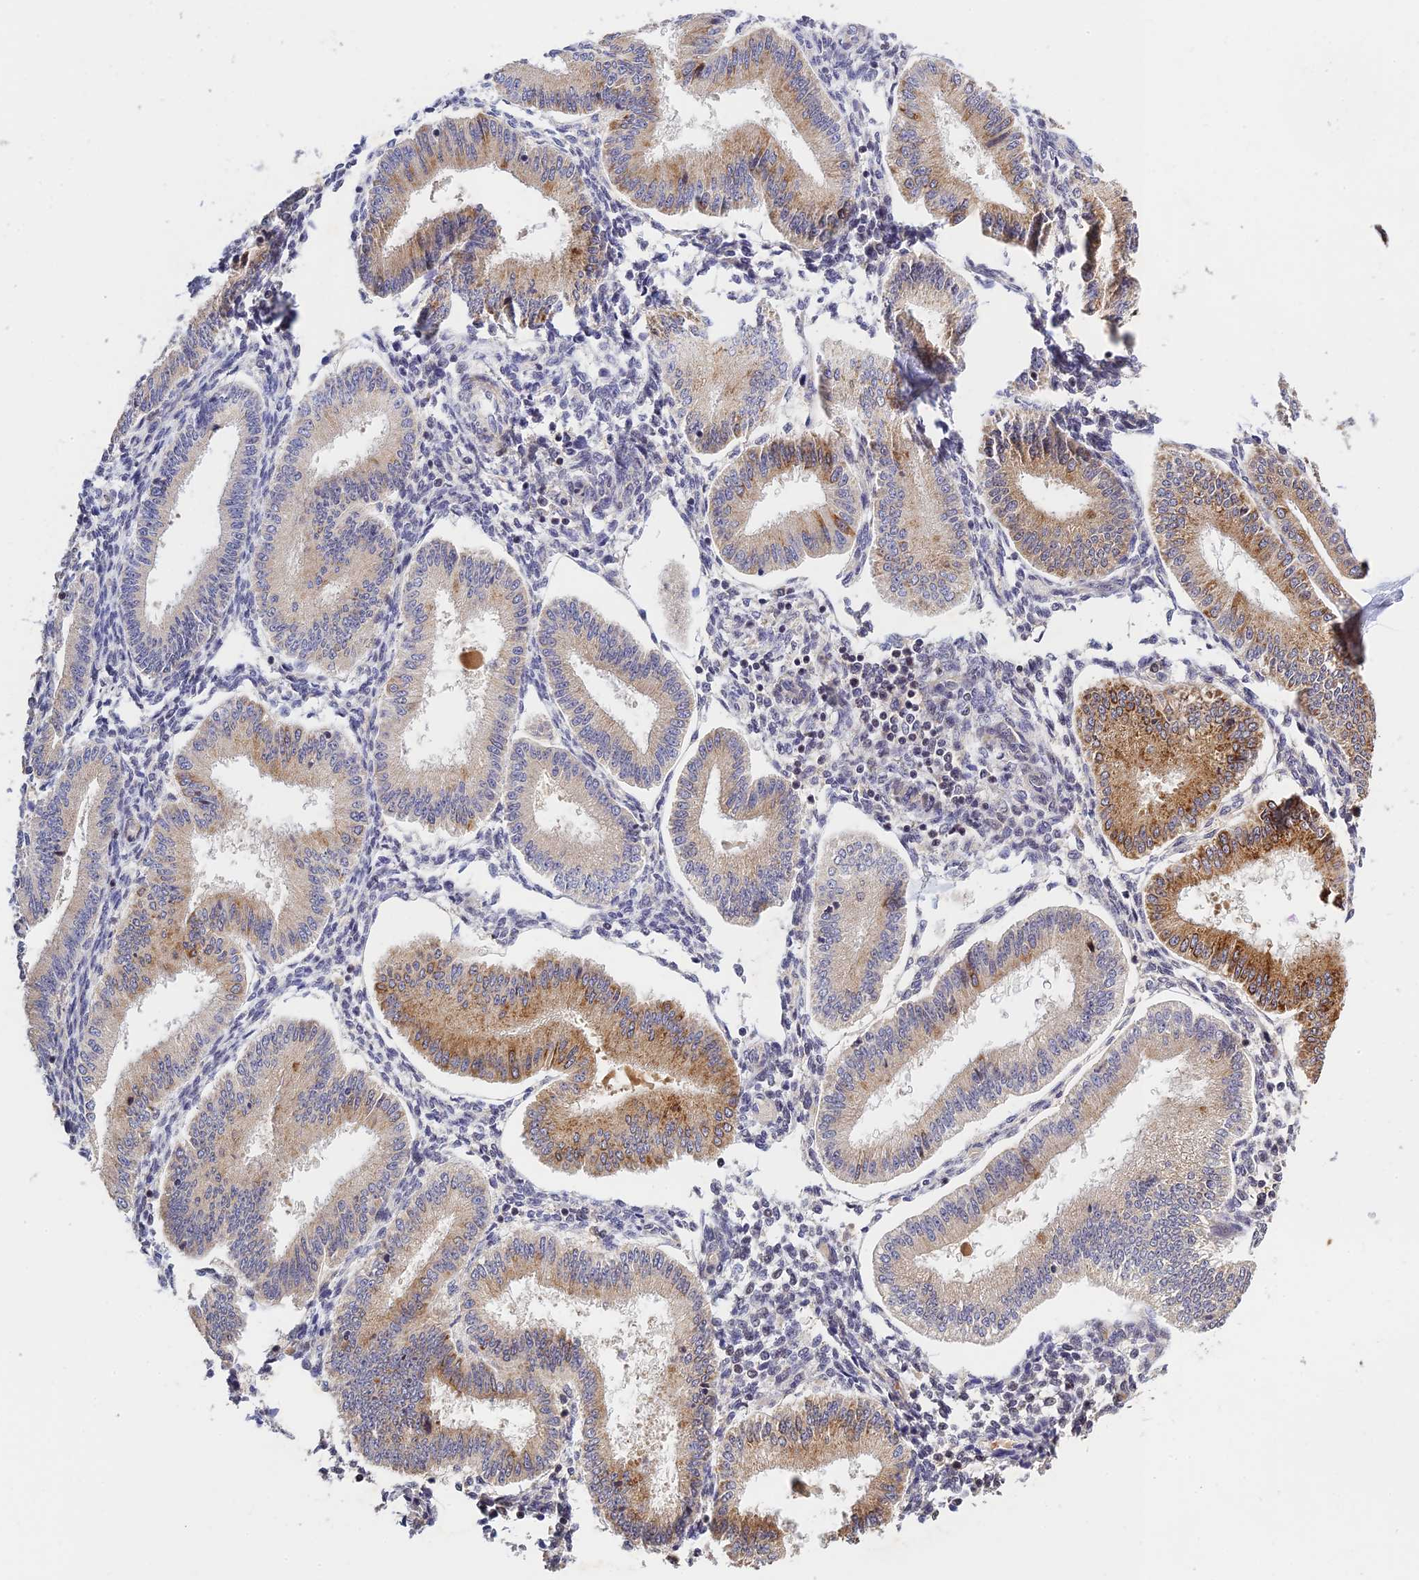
{"staining": {"intensity": "weak", "quantity": "<25%", "location": "cytoplasmic/membranous"}, "tissue": "endometrium", "cell_type": "Cells in endometrial stroma", "image_type": "normal", "snomed": [{"axis": "morphology", "description": "Normal tissue, NOS"}, {"axis": "topography", "description": "Endometrium"}], "caption": "DAB (3,3'-diaminobenzidine) immunohistochemical staining of unremarkable endometrium exhibits no significant staining in cells in endometrial stroma. (Brightfield microscopy of DAB (3,3'-diaminobenzidine) immunohistochemistry at high magnification).", "gene": "CWH43", "patient": {"sex": "female", "age": 39}}